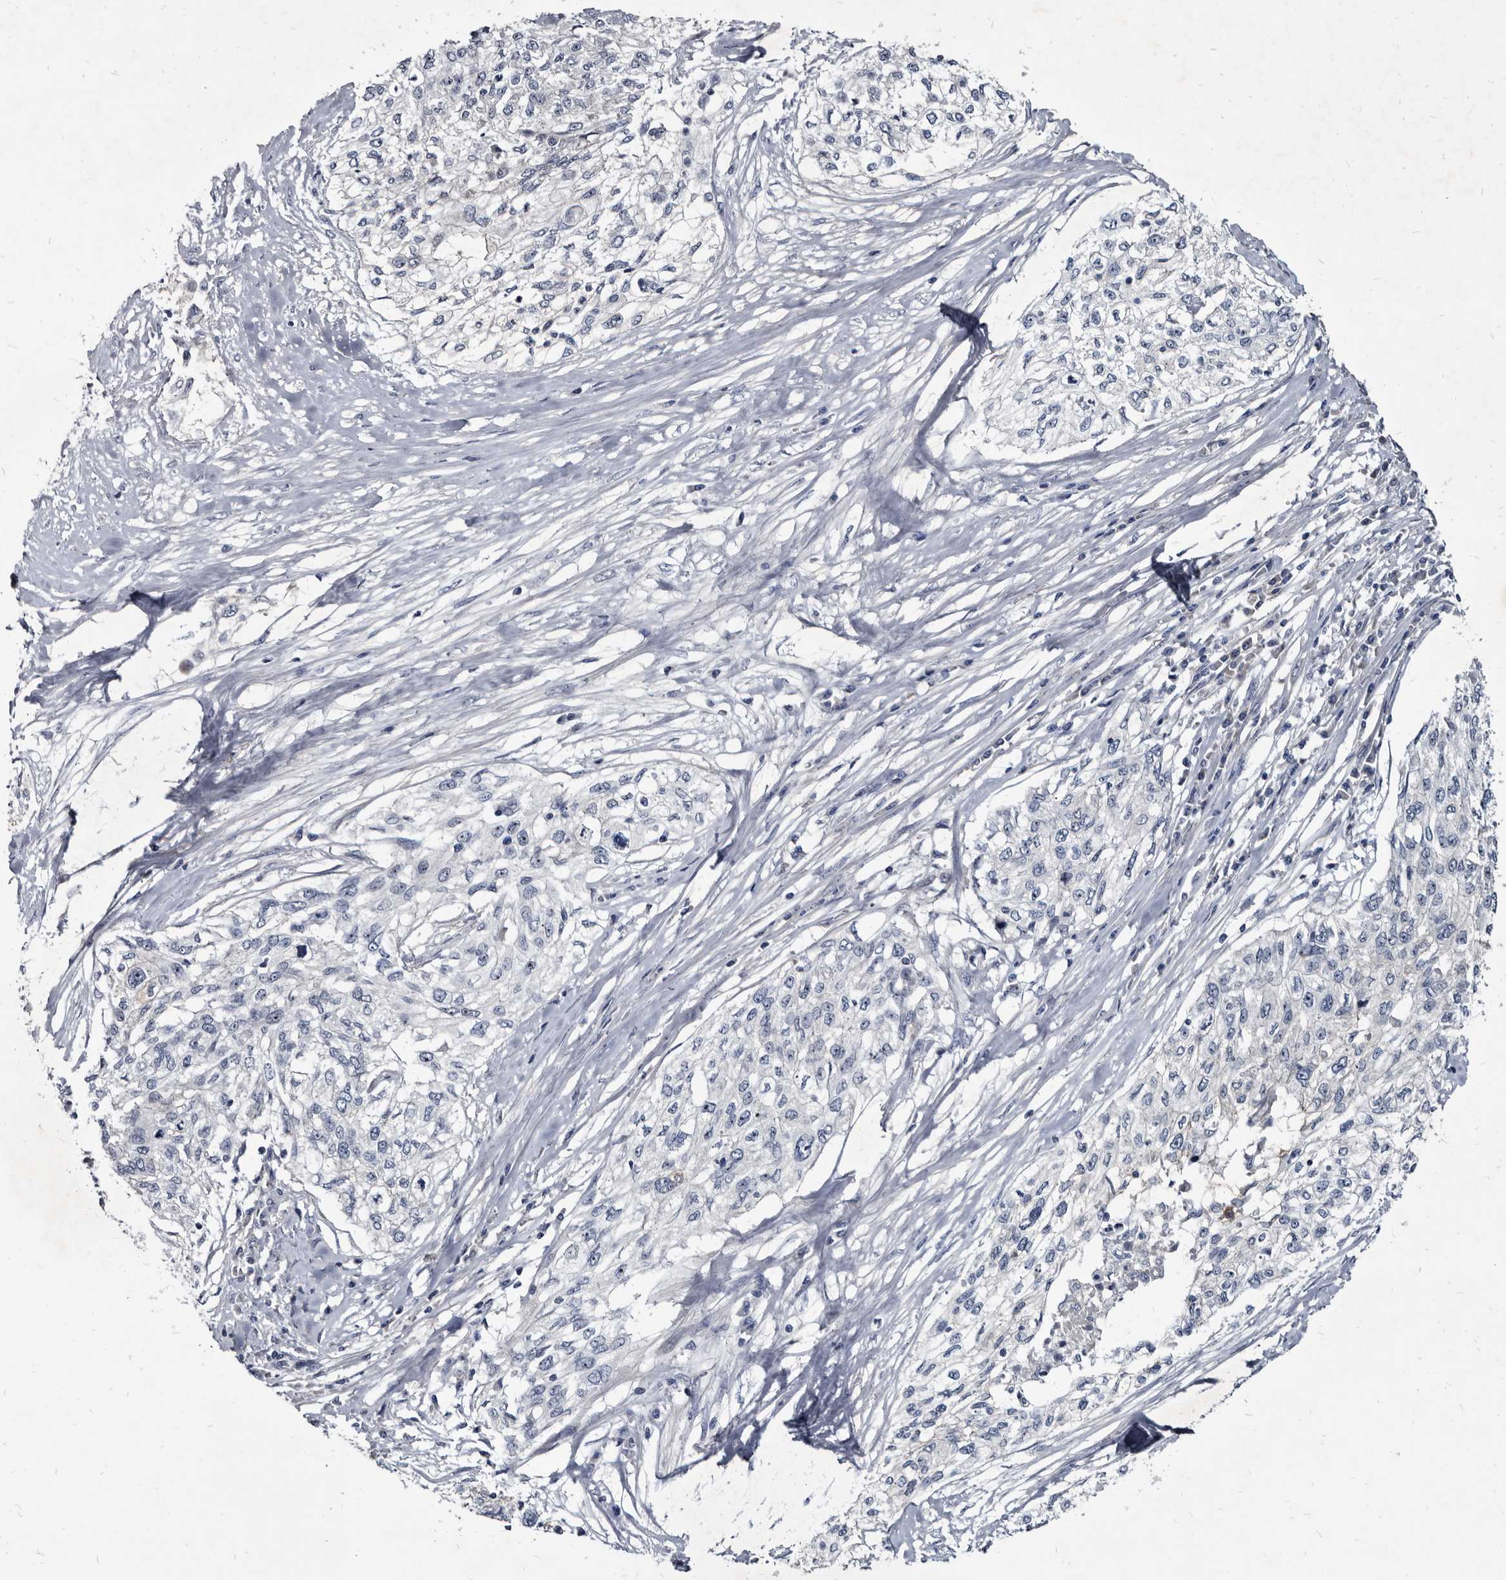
{"staining": {"intensity": "negative", "quantity": "none", "location": "none"}, "tissue": "cervical cancer", "cell_type": "Tumor cells", "image_type": "cancer", "snomed": [{"axis": "morphology", "description": "Squamous cell carcinoma, NOS"}, {"axis": "topography", "description": "Cervix"}], "caption": "Squamous cell carcinoma (cervical) stained for a protein using immunohistochemistry (IHC) demonstrates no expression tumor cells.", "gene": "PRSS8", "patient": {"sex": "female", "age": 57}}